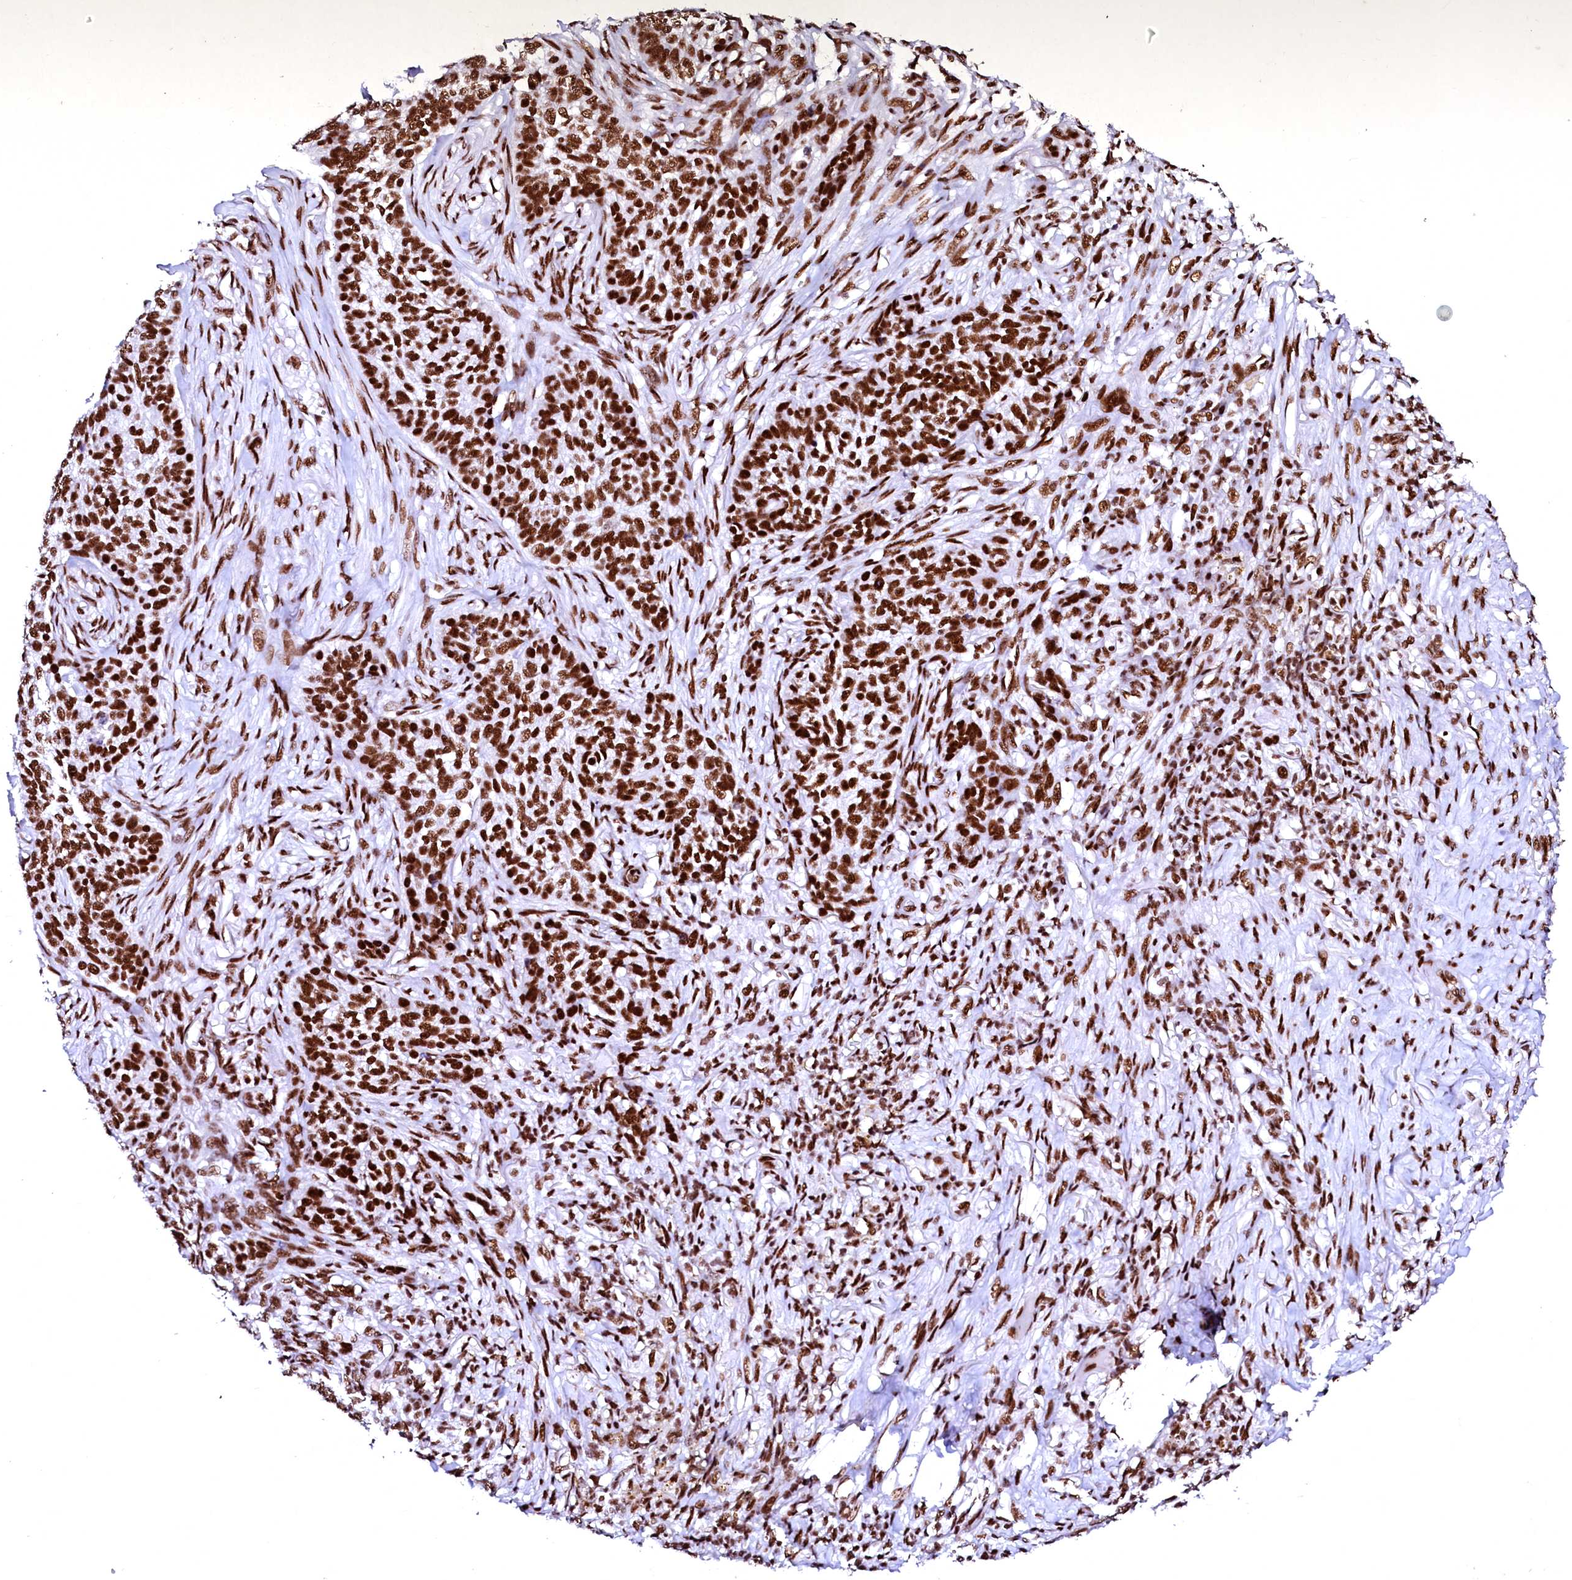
{"staining": {"intensity": "strong", "quantity": ">75%", "location": "nuclear"}, "tissue": "skin cancer", "cell_type": "Tumor cells", "image_type": "cancer", "snomed": [{"axis": "morphology", "description": "Basal cell carcinoma"}, {"axis": "topography", "description": "Skin"}], "caption": "A brown stain labels strong nuclear staining of a protein in human basal cell carcinoma (skin) tumor cells.", "gene": "CPSF6", "patient": {"sex": "male", "age": 85}}